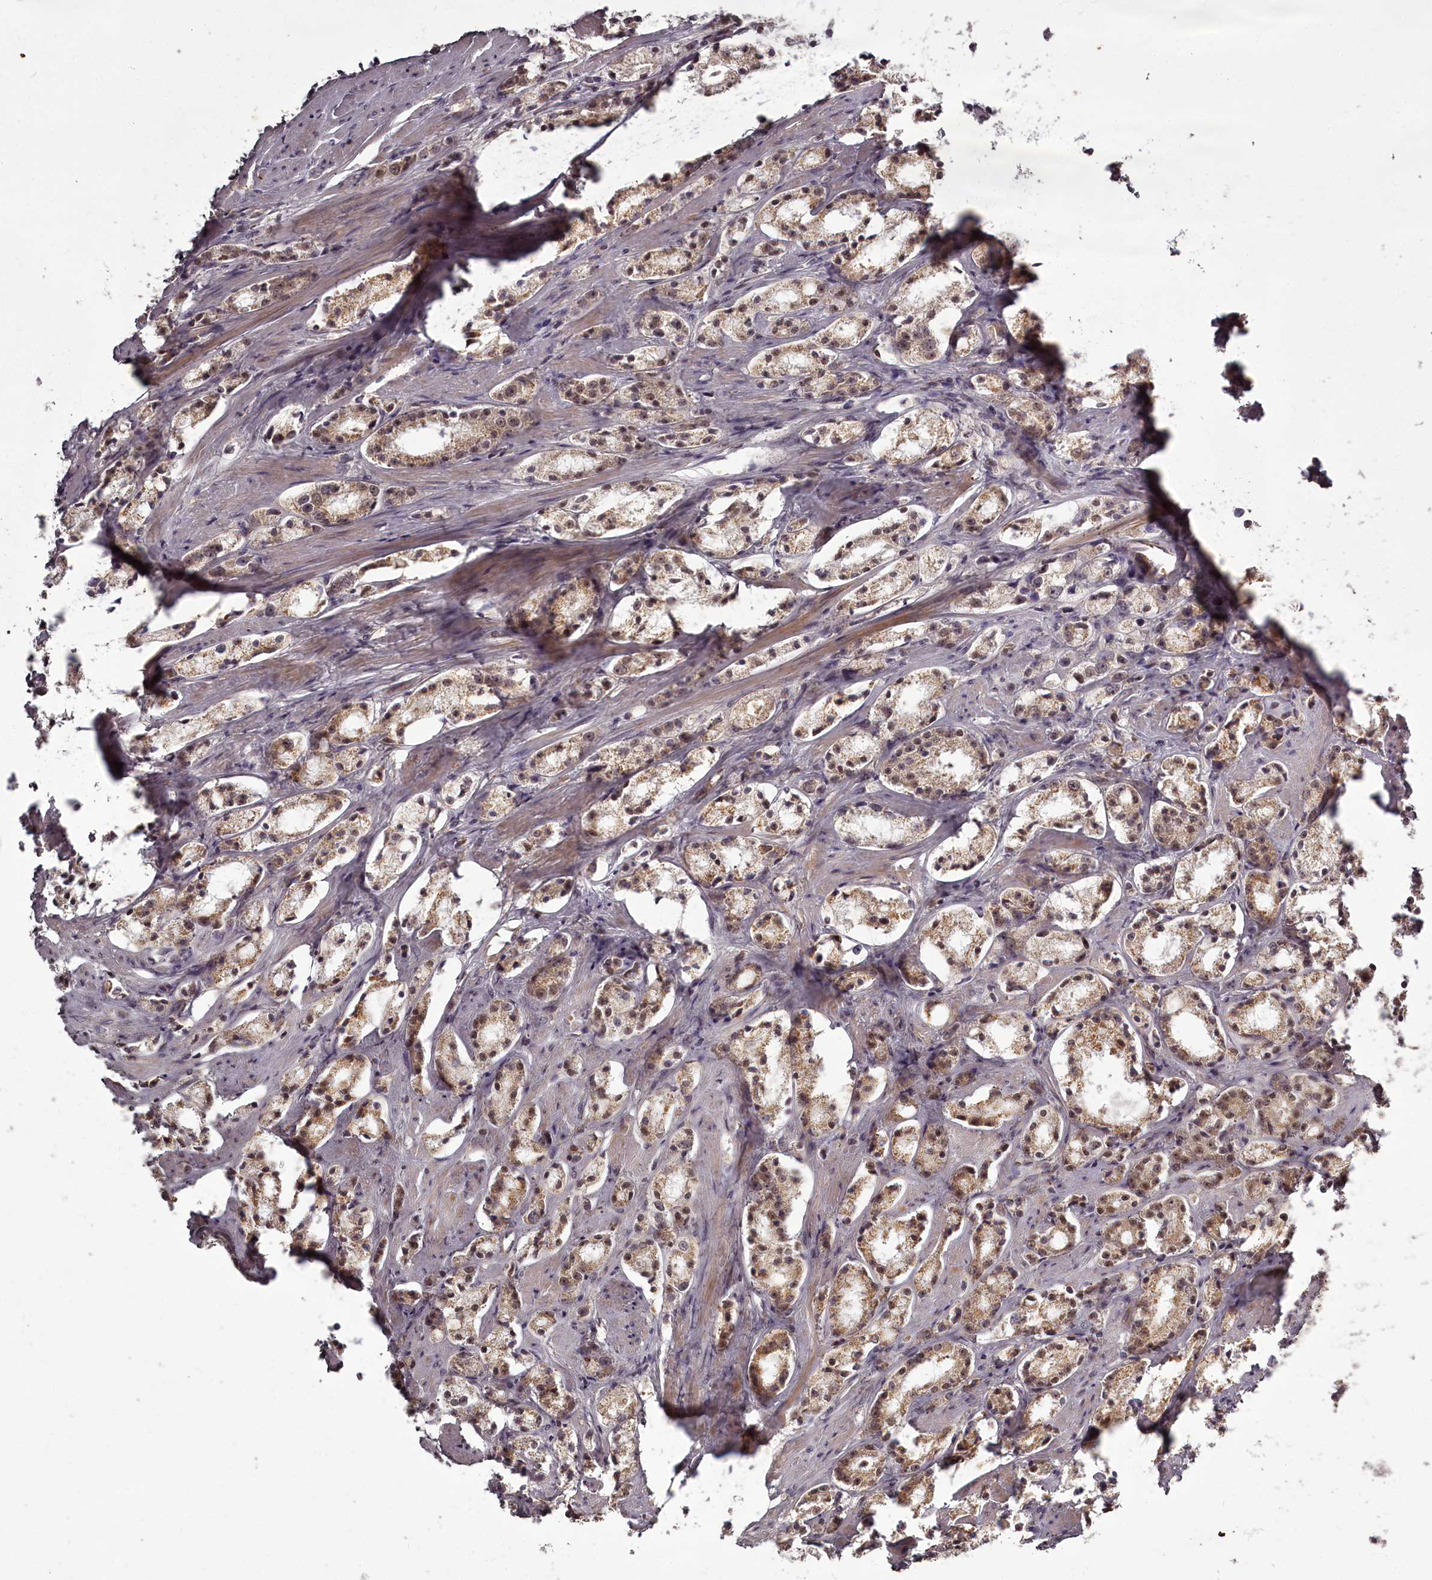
{"staining": {"intensity": "moderate", "quantity": ">75%", "location": "cytoplasmic/membranous,nuclear"}, "tissue": "prostate cancer", "cell_type": "Tumor cells", "image_type": "cancer", "snomed": [{"axis": "morphology", "description": "Adenocarcinoma, High grade"}, {"axis": "topography", "description": "Prostate"}], "caption": "Tumor cells show medium levels of moderate cytoplasmic/membranous and nuclear positivity in approximately >75% of cells in human prostate cancer (adenocarcinoma (high-grade)). The staining was performed using DAB (3,3'-diaminobenzidine) to visualize the protein expression in brown, while the nuclei were stained in blue with hematoxylin (Magnification: 20x).", "gene": "PCBP2", "patient": {"sex": "male", "age": 66}}